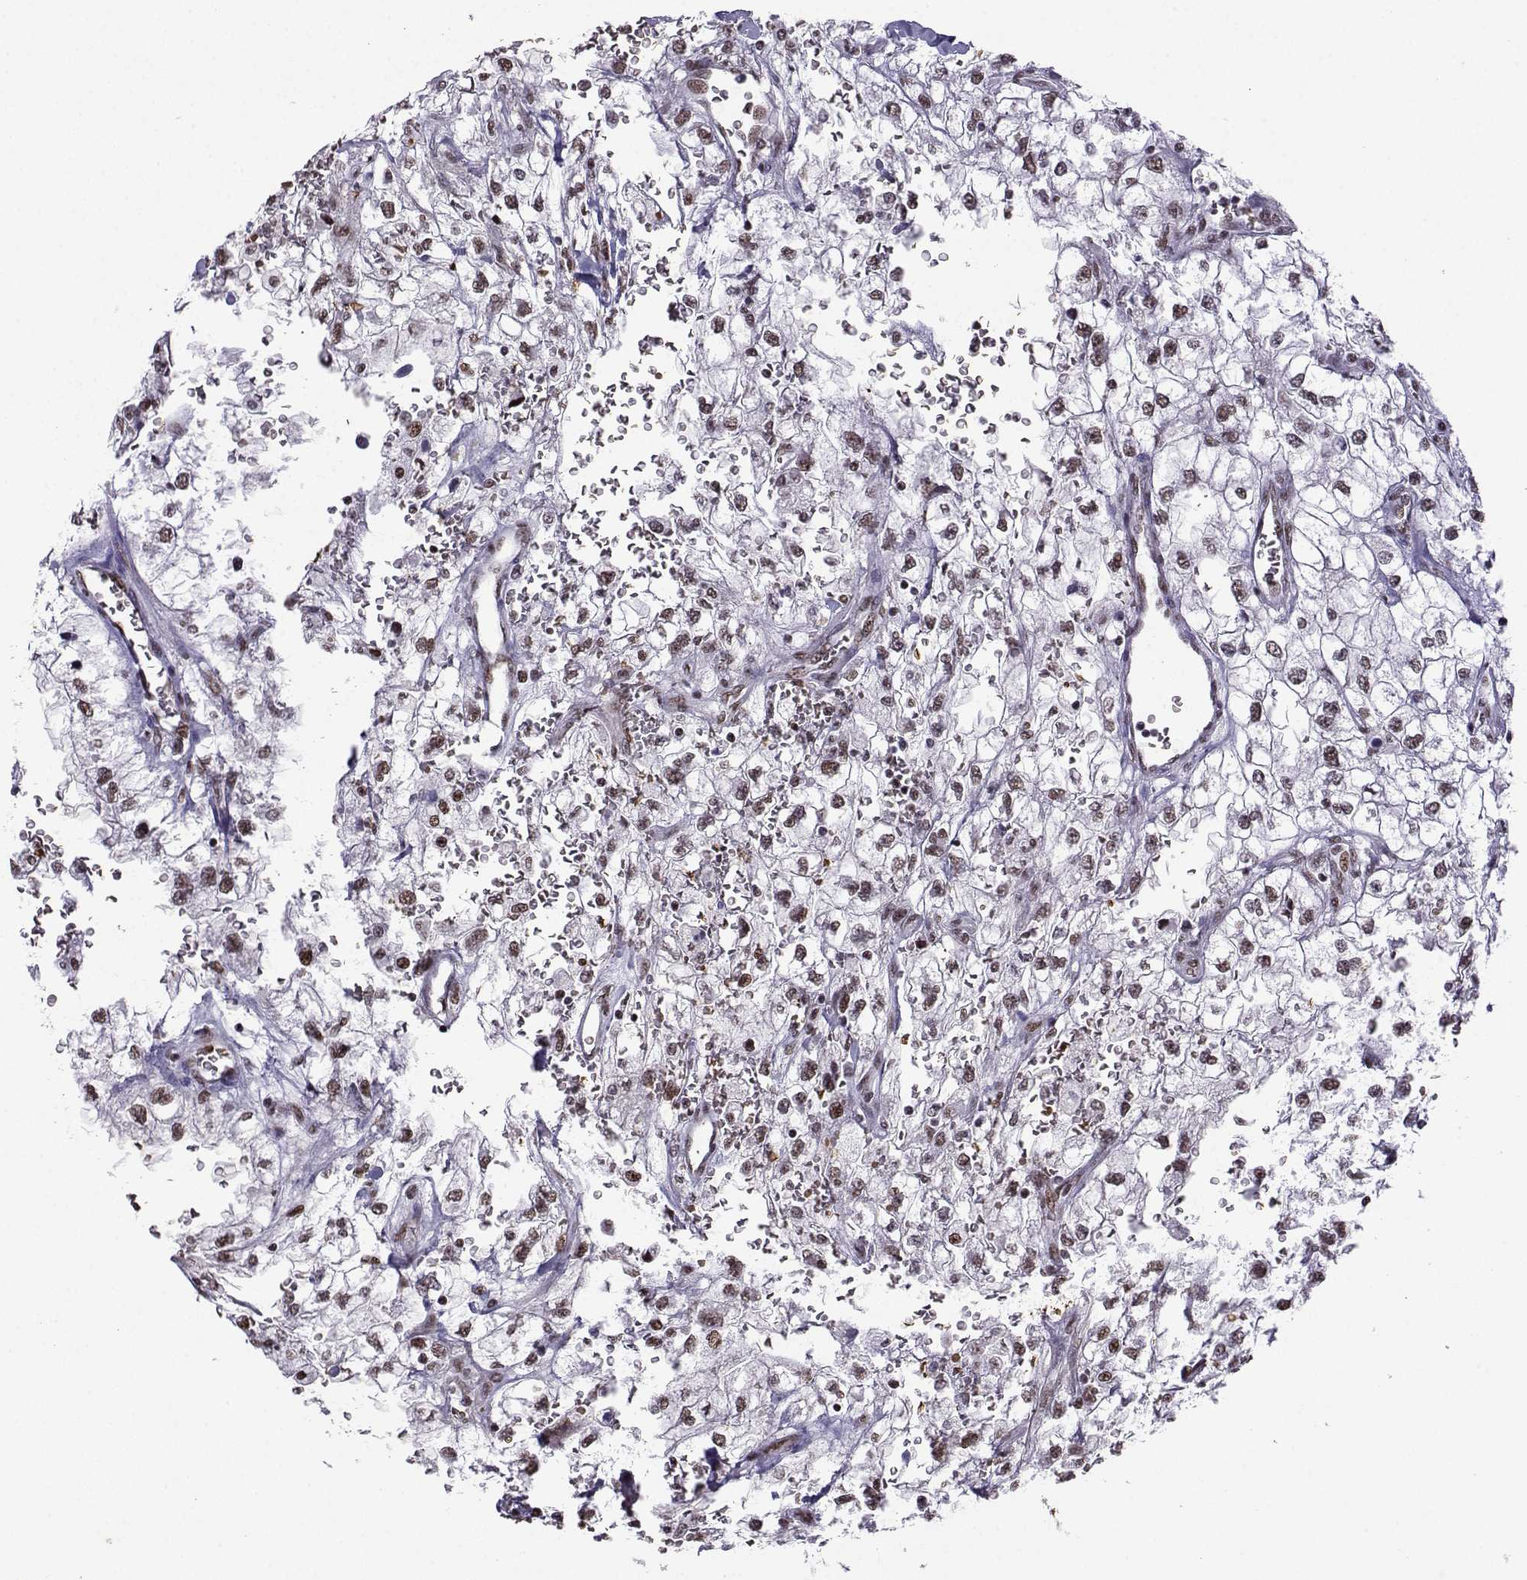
{"staining": {"intensity": "negative", "quantity": "none", "location": "none"}, "tissue": "renal cancer", "cell_type": "Tumor cells", "image_type": "cancer", "snomed": [{"axis": "morphology", "description": "Adenocarcinoma, NOS"}, {"axis": "topography", "description": "Kidney"}], "caption": "IHC image of renal adenocarcinoma stained for a protein (brown), which reveals no staining in tumor cells. (Immunohistochemistry (ihc), brightfield microscopy, high magnification).", "gene": "CCNK", "patient": {"sex": "male", "age": 59}}